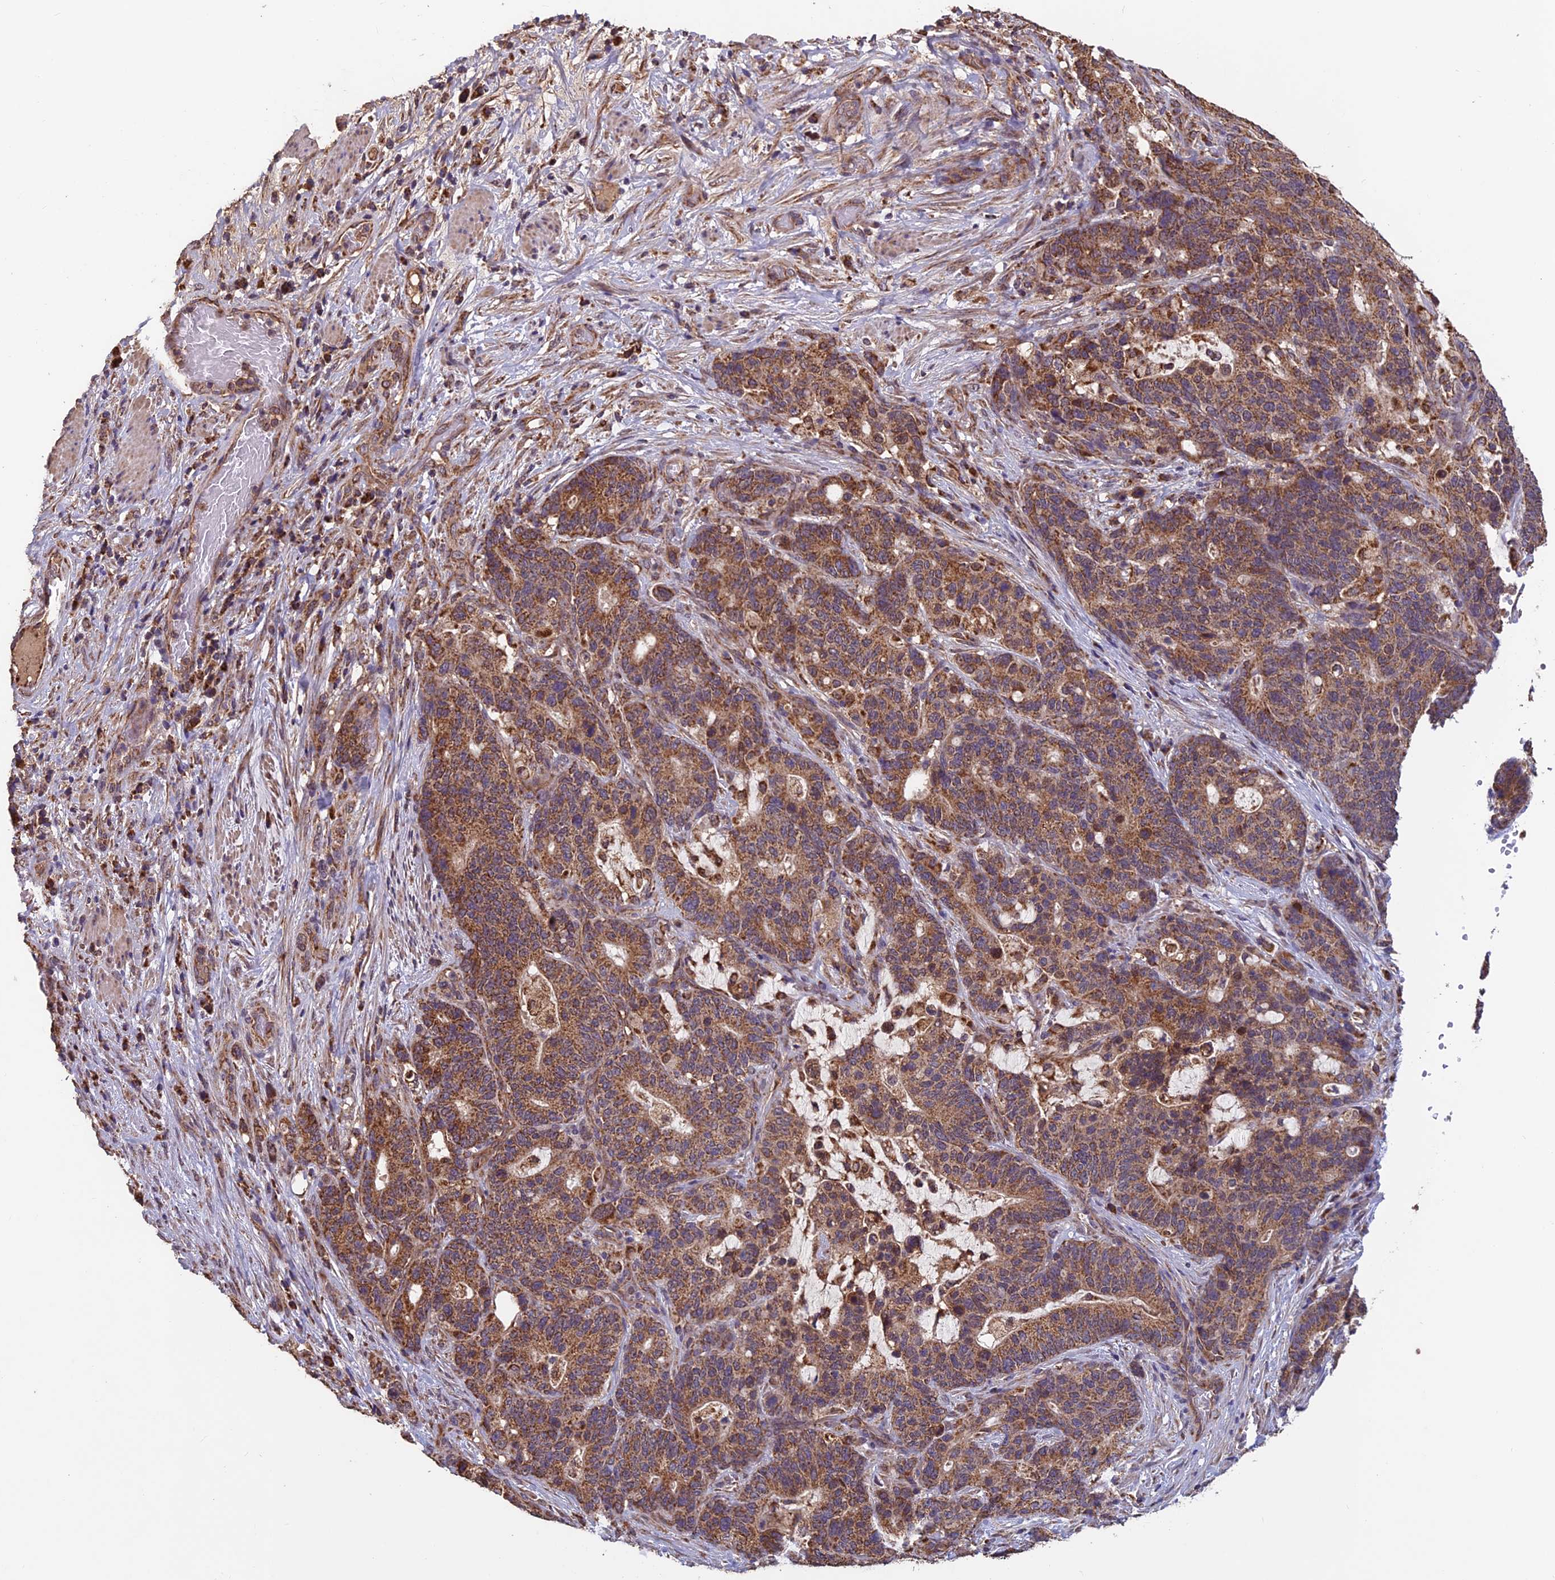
{"staining": {"intensity": "moderate", "quantity": ">75%", "location": "cytoplasmic/membranous"}, "tissue": "stomach cancer", "cell_type": "Tumor cells", "image_type": "cancer", "snomed": [{"axis": "morphology", "description": "Normal tissue, NOS"}, {"axis": "morphology", "description": "Adenocarcinoma, NOS"}, {"axis": "topography", "description": "Stomach"}], "caption": "Adenocarcinoma (stomach) stained with IHC shows moderate cytoplasmic/membranous positivity in approximately >75% of tumor cells. (DAB = brown stain, brightfield microscopy at high magnification).", "gene": "CCDC15", "patient": {"sex": "female", "age": 64}}